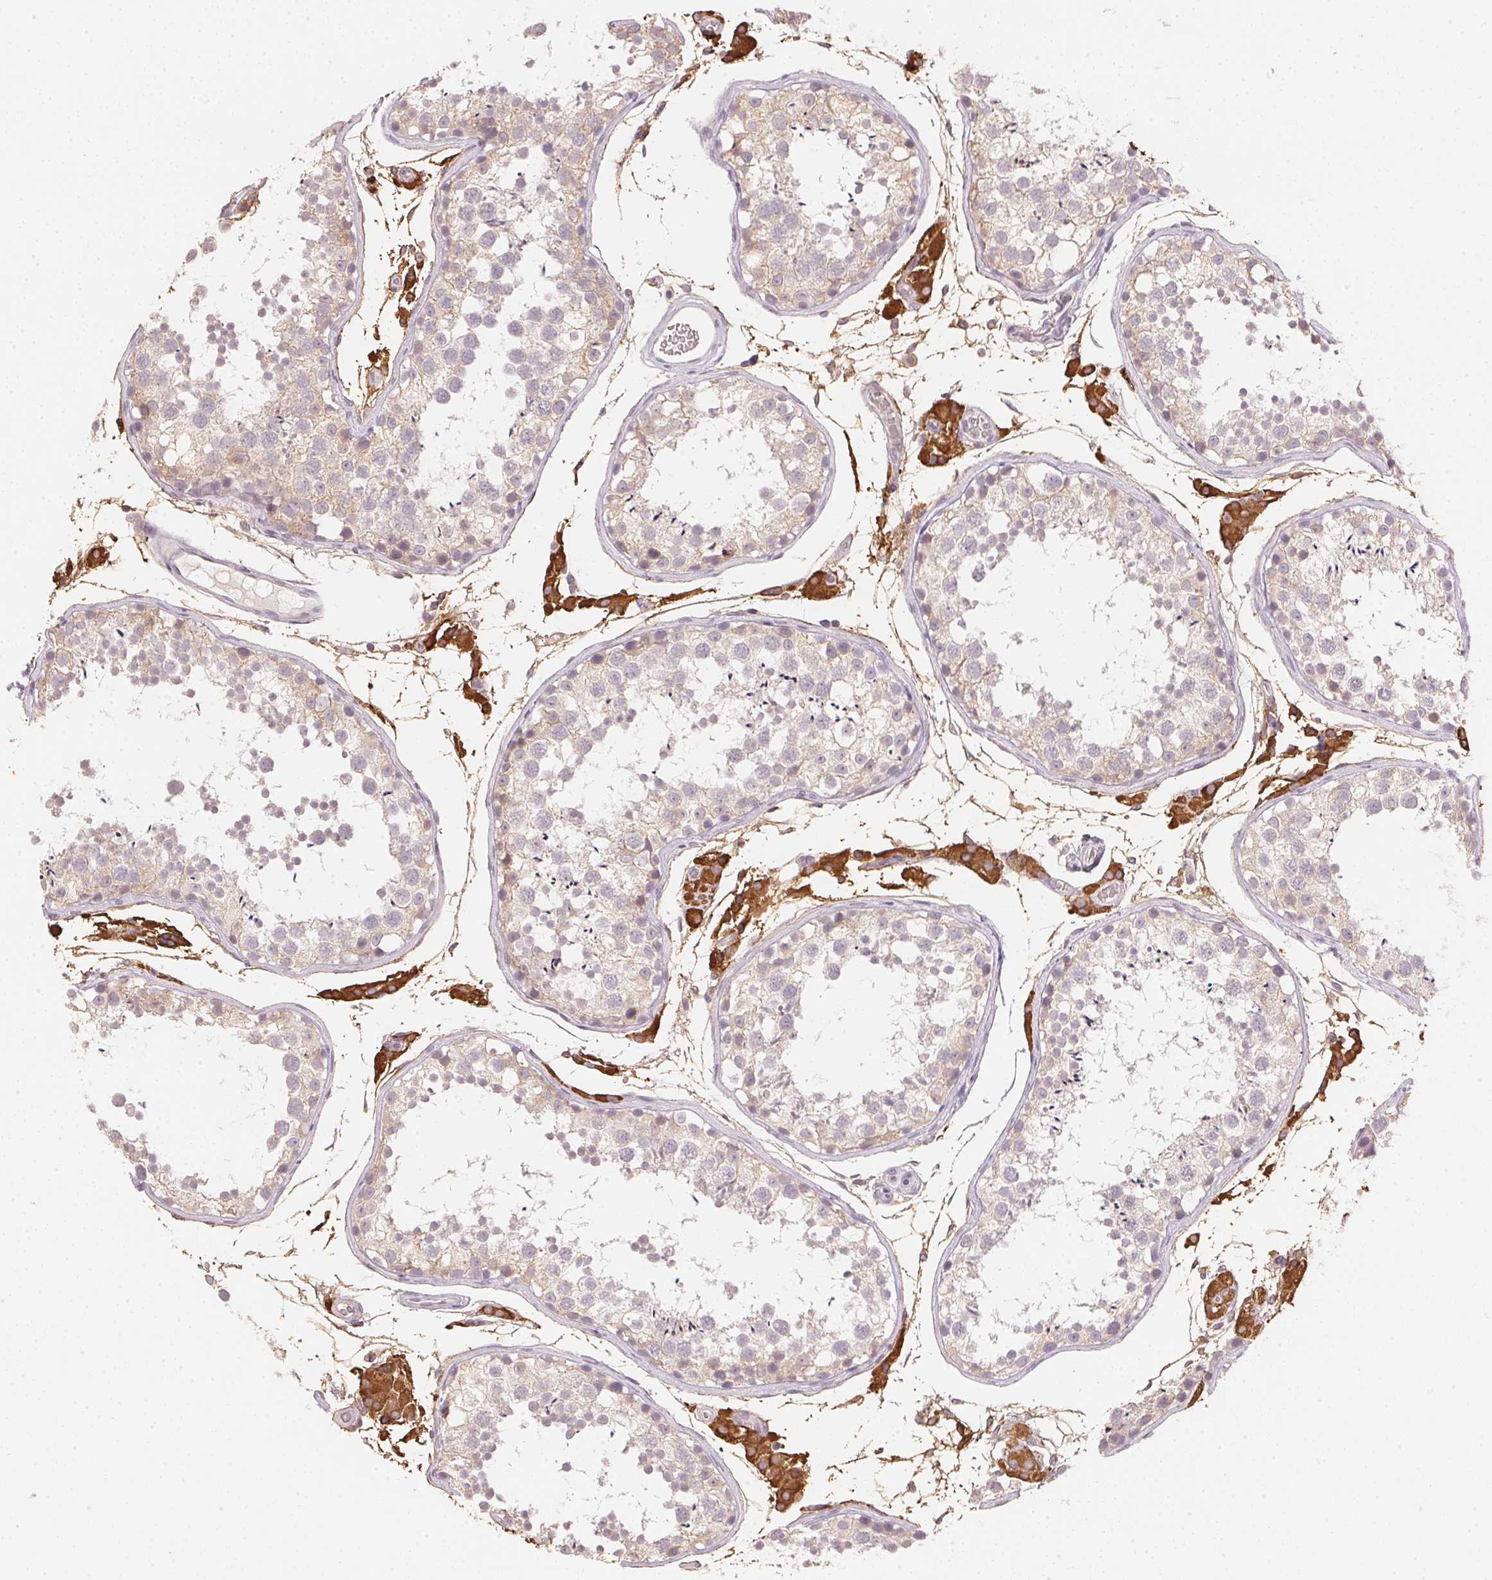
{"staining": {"intensity": "weak", "quantity": "<25%", "location": "cytoplasmic/membranous"}, "tissue": "testis", "cell_type": "Cells in seminiferous ducts", "image_type": "normal", "snomed": [{"axis": "morphology", "description": "Normal tissue, NOS"}, {"axis": "topography", "description": "Testis"}], "caption": "Human testis stained for a protein using immunohistochemistry (IHC) reveals no expression in cells in seminiferous ducts.", "gene": "DHCR24", "patient": {"sex": "male", "age": 29}}